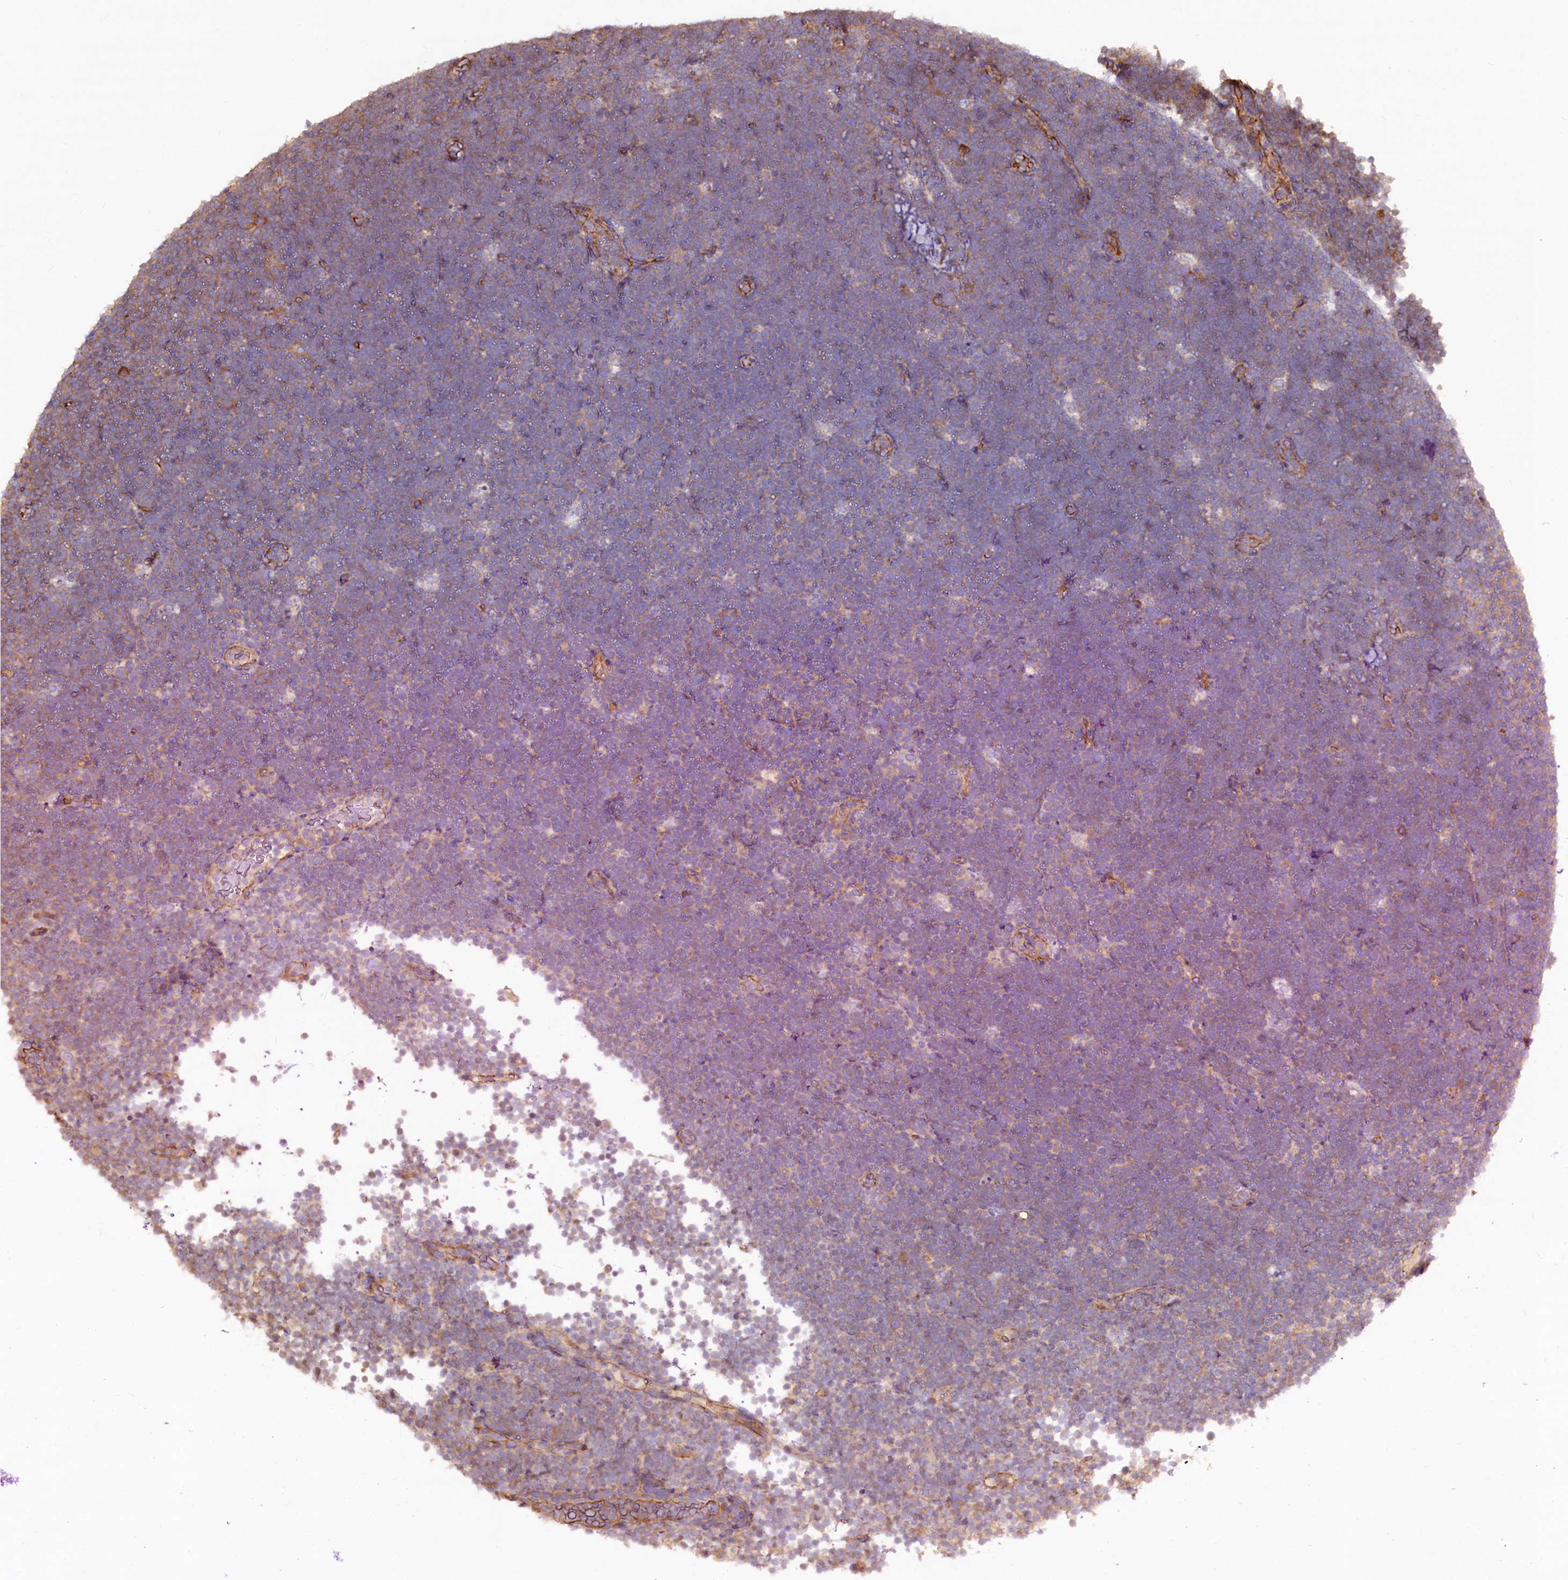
{"staining": {"intensity": "weak", "quantity": "<25%", "location": "cytoplasmic/membranous"}, "tissue": "lymphoma", "cell_type": "Tumor cells", "image_type": "cancer", "snomed": [{"axis": "morphology", "description": "Malignant lymphoma, non-Hodgkin's type, High grade"}, {"axis": "topography", "description": "Lymph node"}], "caption": "Immunohistochemistry (IHC) of human high-grade malignant lymphoma, non-Hodgkin's type demonstrates no positivity in tumor cells.", "gene": "KLHDC4", "patient": {"sex": "male", "age": 13}}